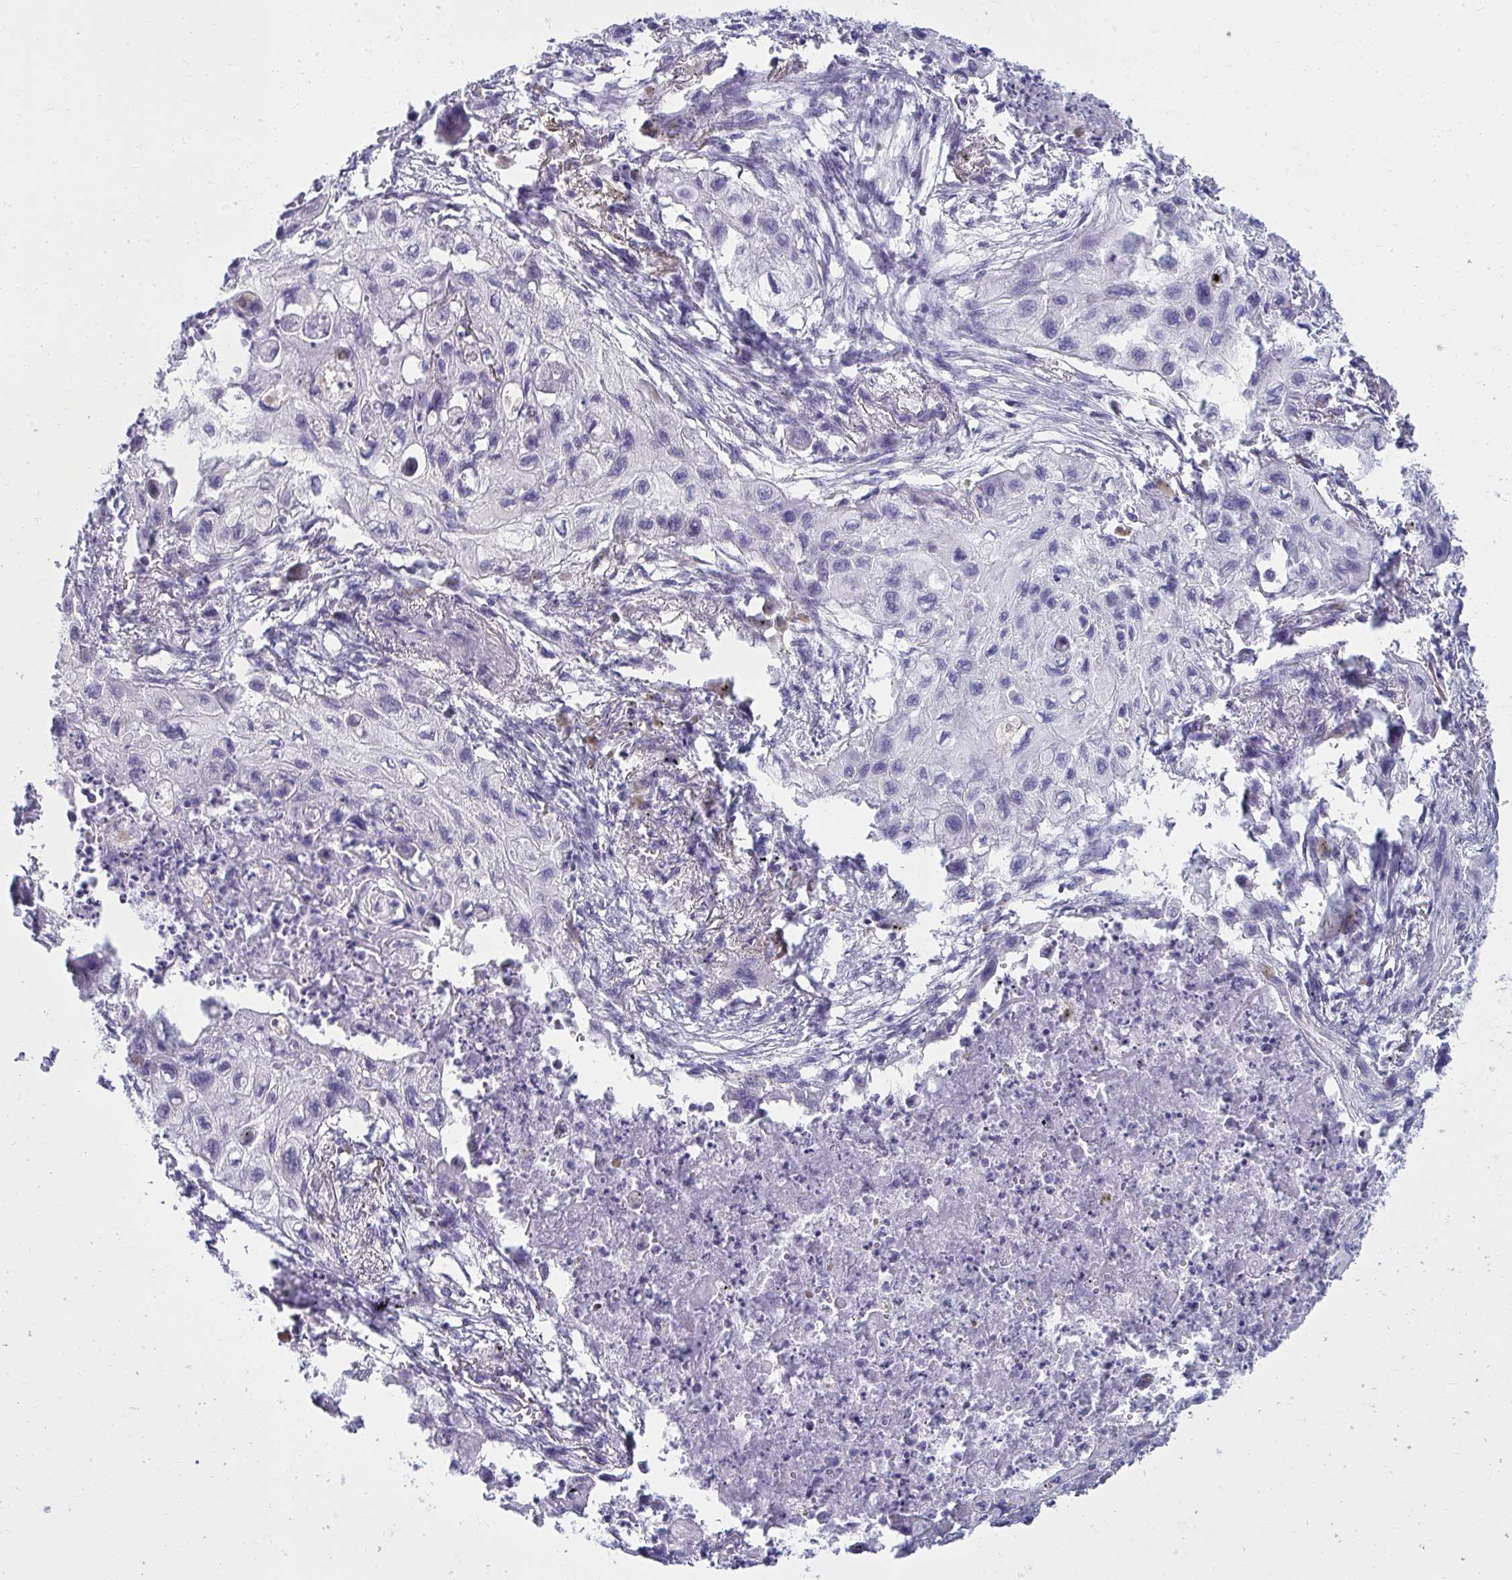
{"staining": {"intensity": "negative", "quantity": "none", "location": "none"}, "tissue": "lung cancer", "cell_type": "Tumor cells", "image_type": "cancer", "snomed": [{"axis": "morphology", "description": "Squamous cell carcinoma, NOS"}, {"axis": "topography", "description": "Lung"}], "caption": "High magnification brightfield microscopy of lung squamous cell carcinoma stained with DAB (3,3'-diaminobenzidine) (brown) and counterstained with hematoxylin (blue): tumor cells show no significant positivity.", "gene": "QDPR", "patient": {"sex": "male", "age": 71}}